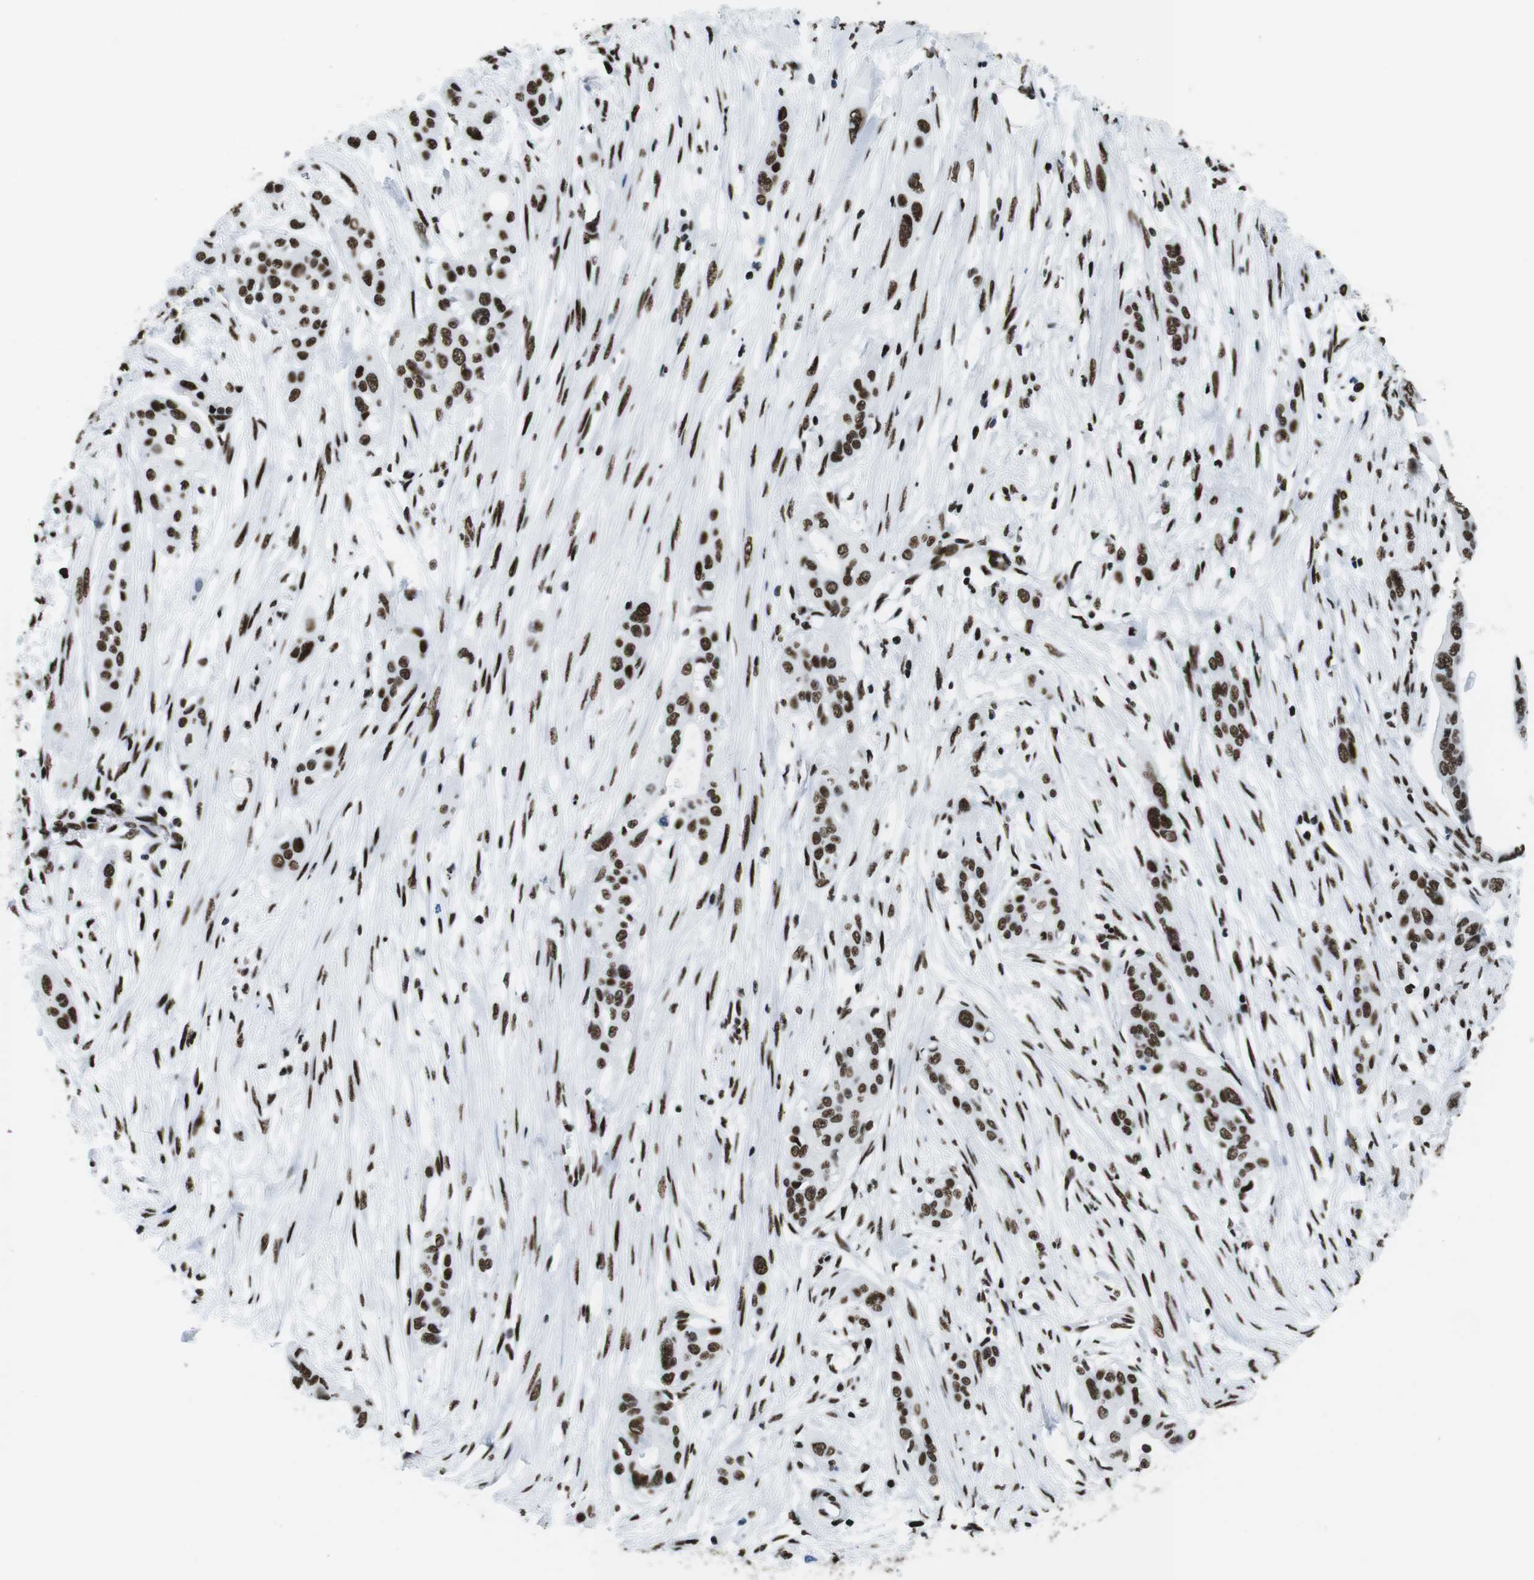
{"staining": {"intensity": "strong", "quantity": ">75%", "location": "nuclear"}, "tissue": "pancreatic cancer", "cell_type": "Tumor cells", "image_type": "cancer", "snomed": [{"axis": "morphology", "description": "Adenocarcinoma, NOS"}, {"axis": "topography", "description": "Pancreas"}], "caption": "Tumor cells display strong nuclear expression in approximately >75% of cells in adenocarcinoma (pancreatic).", "gene": "CITED2", "patient": {"sex": "female", "age": 60}}